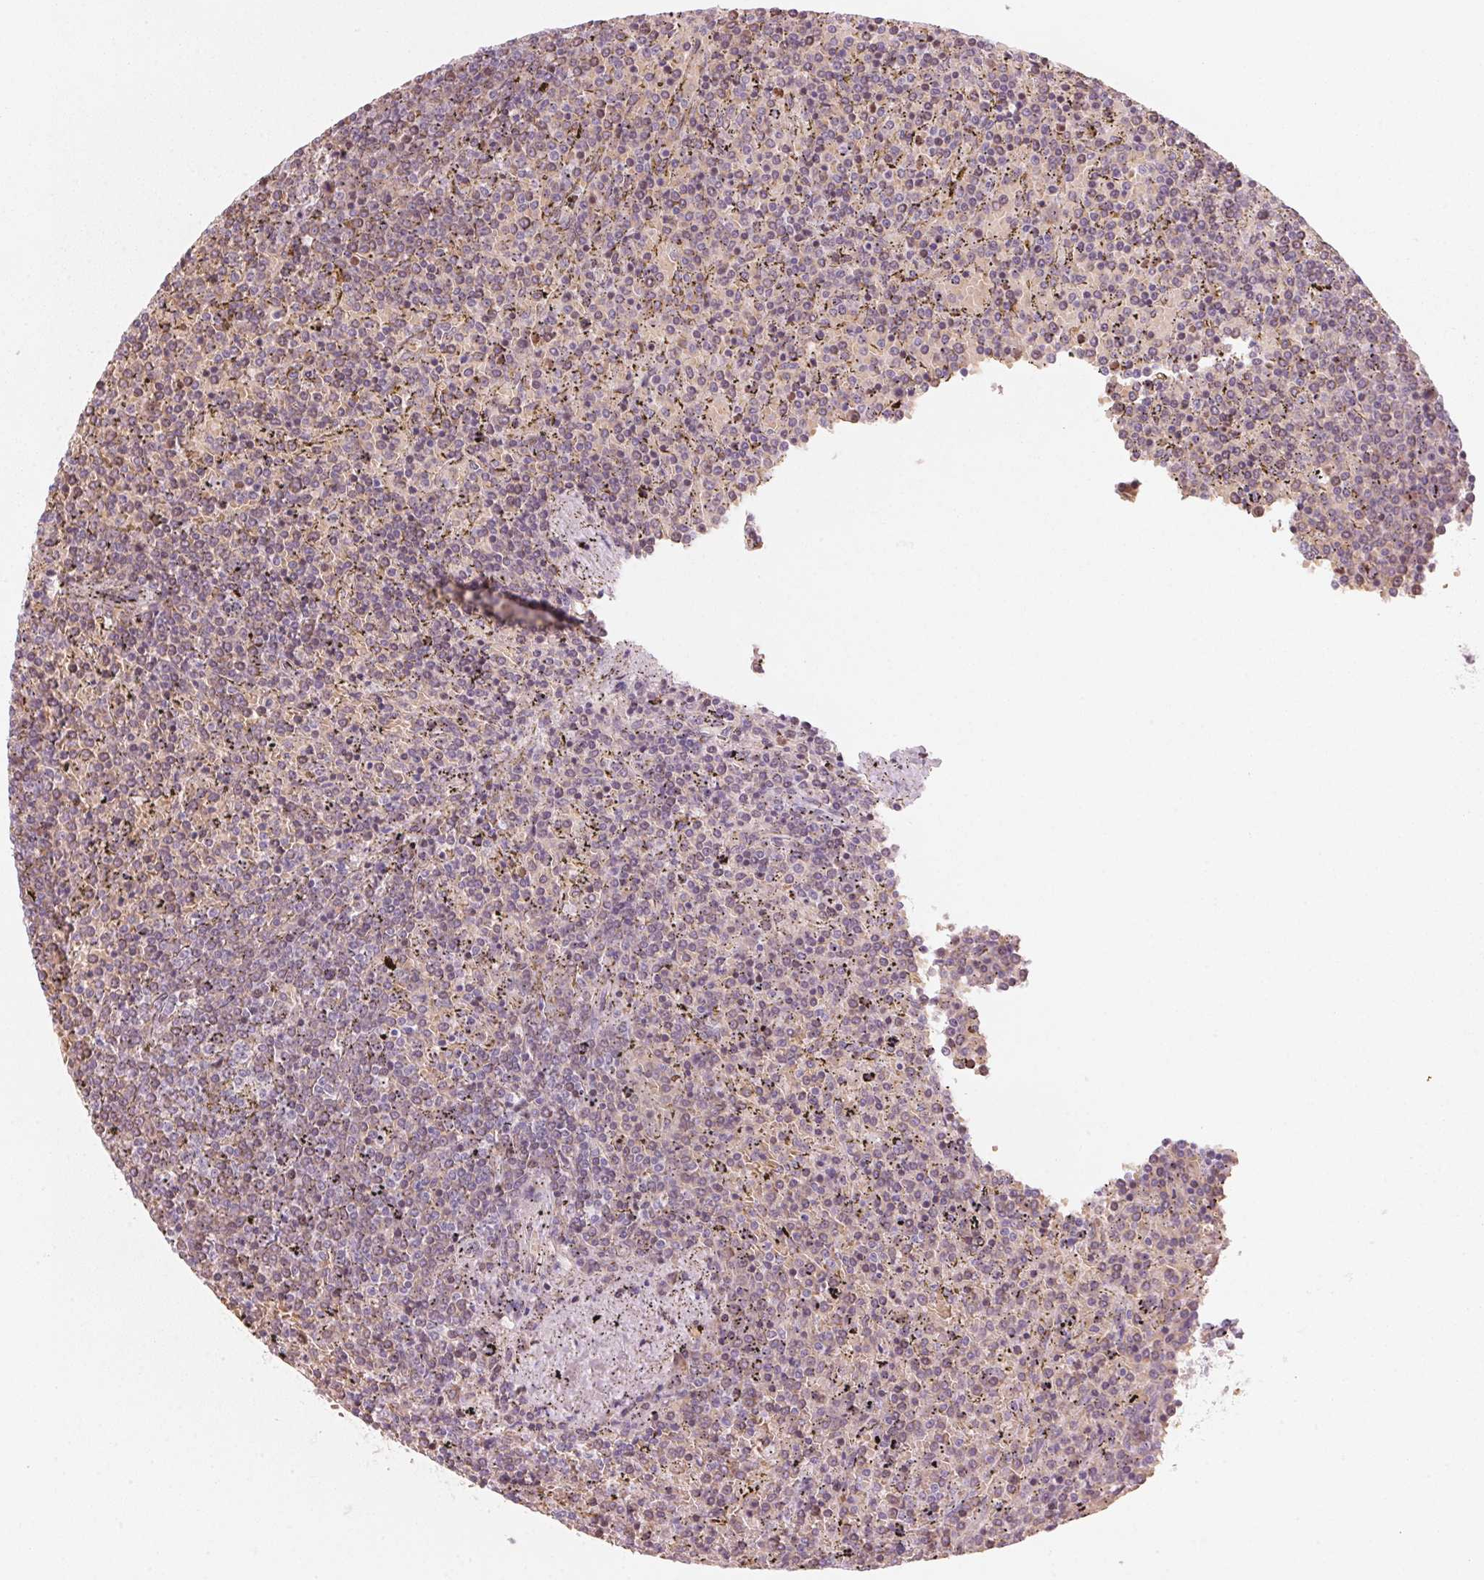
{"staining": {"intensity": "weak", "quantity": "25%-75%", "location": "nuclear"}, "tissue": "lymphoma", "cell_type": "Tumor cells", "image_type": "cancer", "snomed": [{"axis": "morphology", "description": "Malignant lymphoma, non-Hodgkin's type, Low grade"}, {"axis": "topography", "description": "Spleen"}], "caption": "Immunohistochemistry (IHC) image of neoplastic tissue: human malignant lymphoma, non-Hodgkin's type (low-grade) stained using immunohistochemistry (IHC) reveals low levels of weak protein expression localized specifically in the nuclear of tumor cells, appearing as a nuclear brown color.", "gene": "DNTTIP2", "patient": {"sex": "female", "age": 77}}